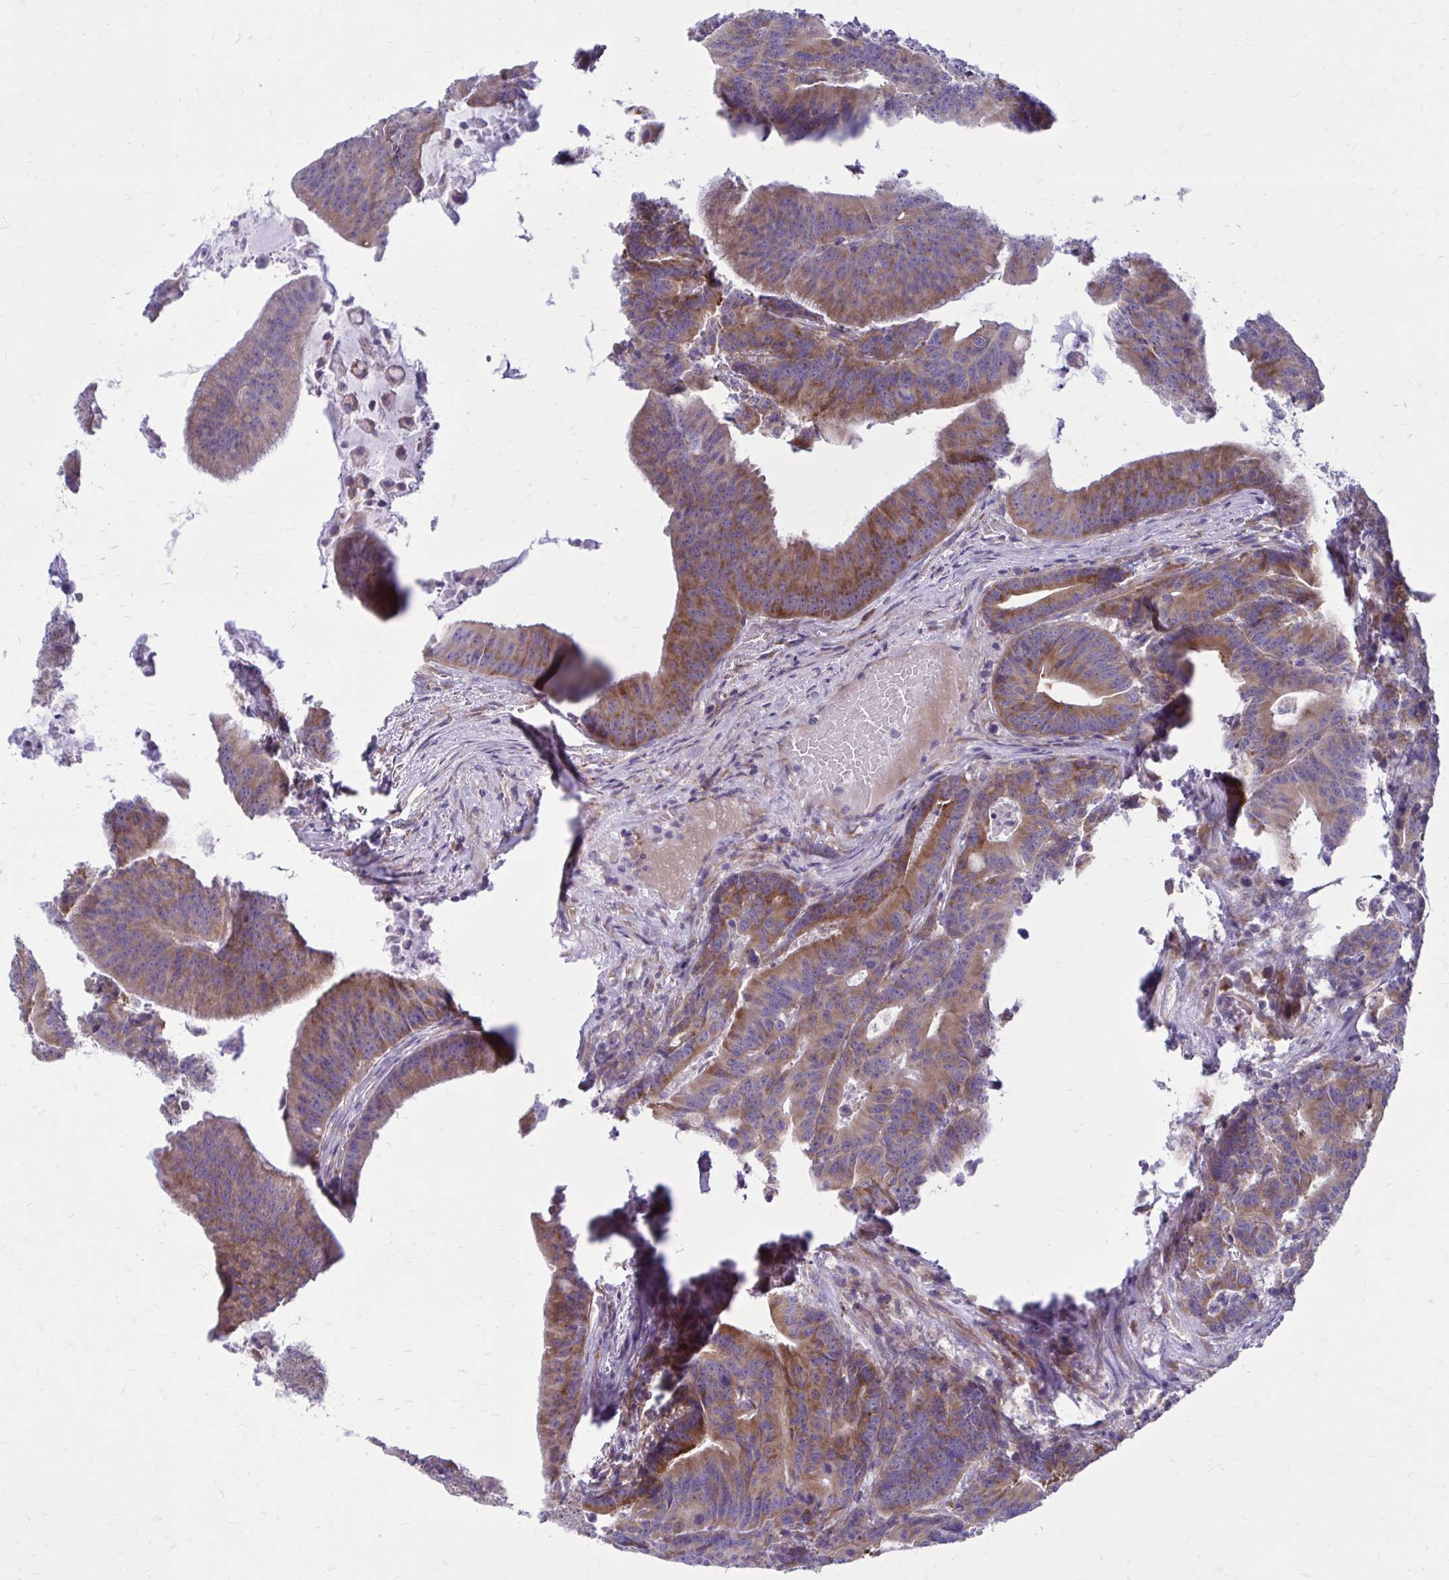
{"staining": {"intensity": "moderate", "quantity": ">75%", "location": "cytoplasmic/membranous"}, "tissue": "colorectal cancer", "cell_type": "Tumor cells", "image_type": "cancer", "snomed": [{"axis": "morphology", "description": "Adenocarcinoma, NOS"}, {"axis": "topography", "description": "Colon"}], "caption": "Human colorectal adenocarcinoma stained with a brown dye exhibits moderate cytoplasmic/membranous positive expression in about >75% of tumor cells.", "gene": "GIGYF2", "patient": {"sex": "female", "age": 78}}